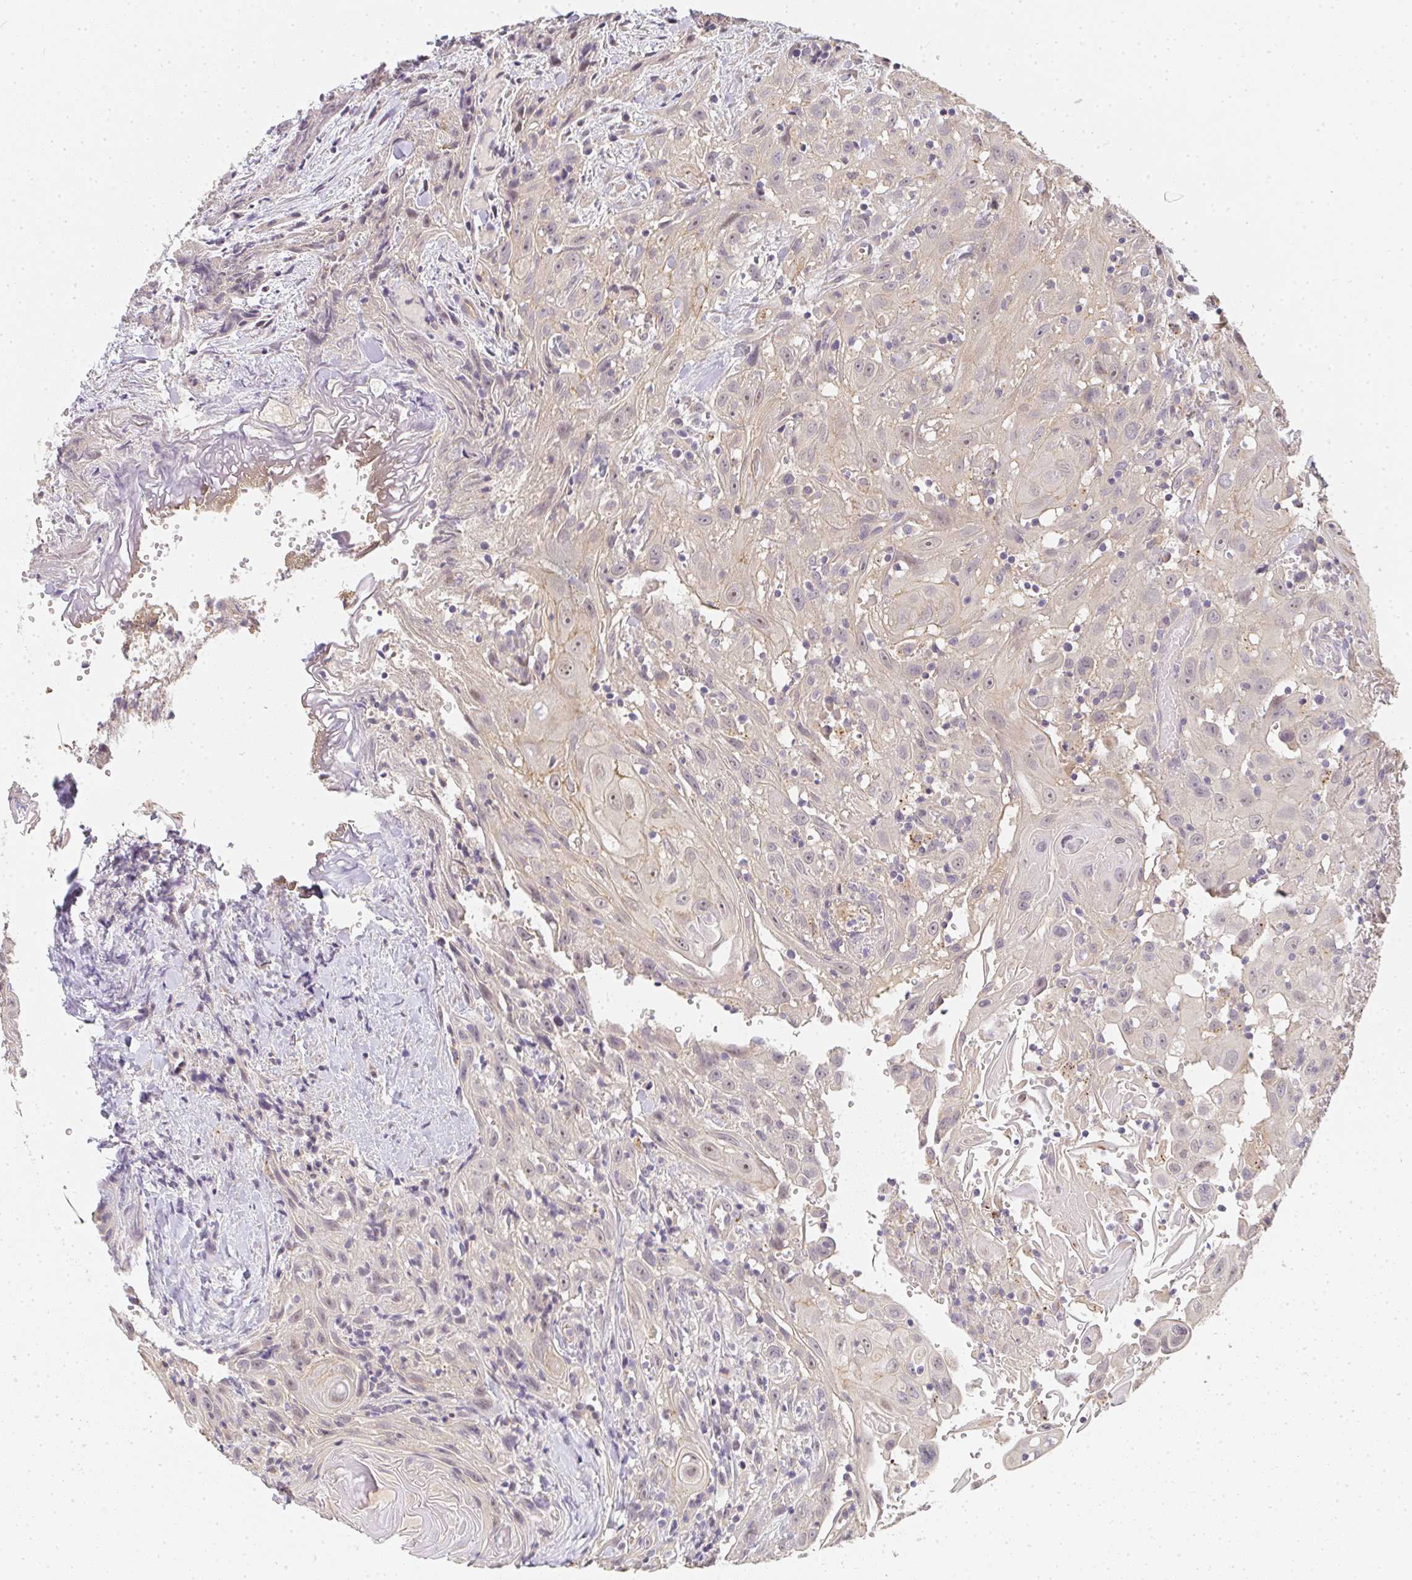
{"staining": {"intensity": "negative", "quantity": "none", "location": "none"}, "tissue": "head and neck cancer", "cell_type": "Tumor cells", "image_type": "cancer", "snomed": [{"axis": "morphology", "description": "Squamous cell carcinoma, NOS"}, {"axis": "topography", "description": "Head-Neck"}], "caption": "A micrograph of head and neck squamous cell carcinoma stained for a protein demonstrates no brown staining in tumor cells. Nuclei are stained in blue.", "gene": "SLC35B3", "patient": {"sex": "female", "age": 95}}